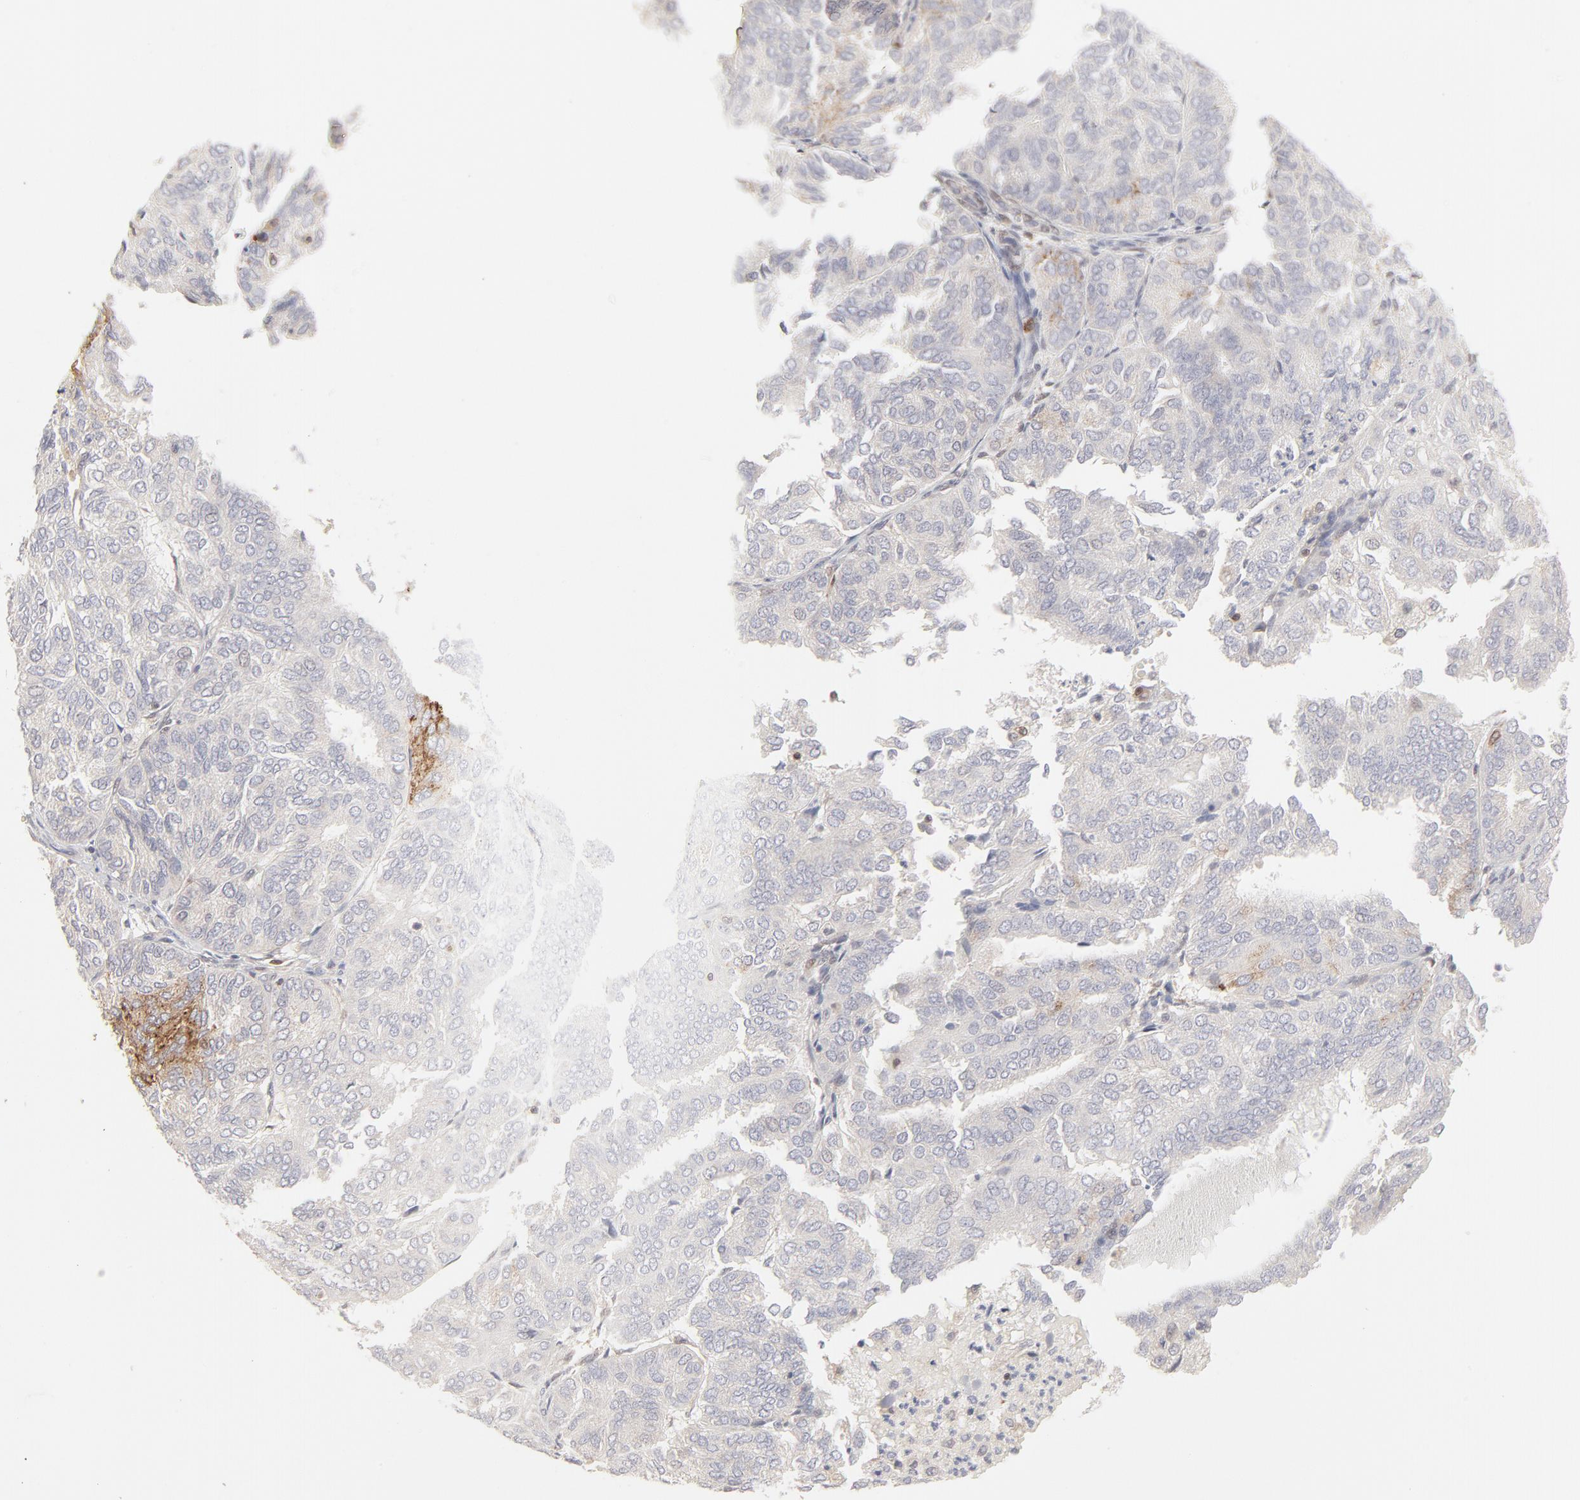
{"staining": {"intensity": "negative", "quantity": "none", "location": "none"}, "tissue": "endometrial cancer", "cell_type": "Tumor cells", "image_type": "cancer", "snomed": [{"axis": "morphology", "description": "Adenocarcinoma, NOS"}, {"axis": "topography", "description": "Endometrium"}], "caption": "This is a image of IHC staining of endometrial adenocarcinoma, which shows no positivity in tumor cells.", "gene": "CDK6", "patient": {"sex": "female", "age": 59}}